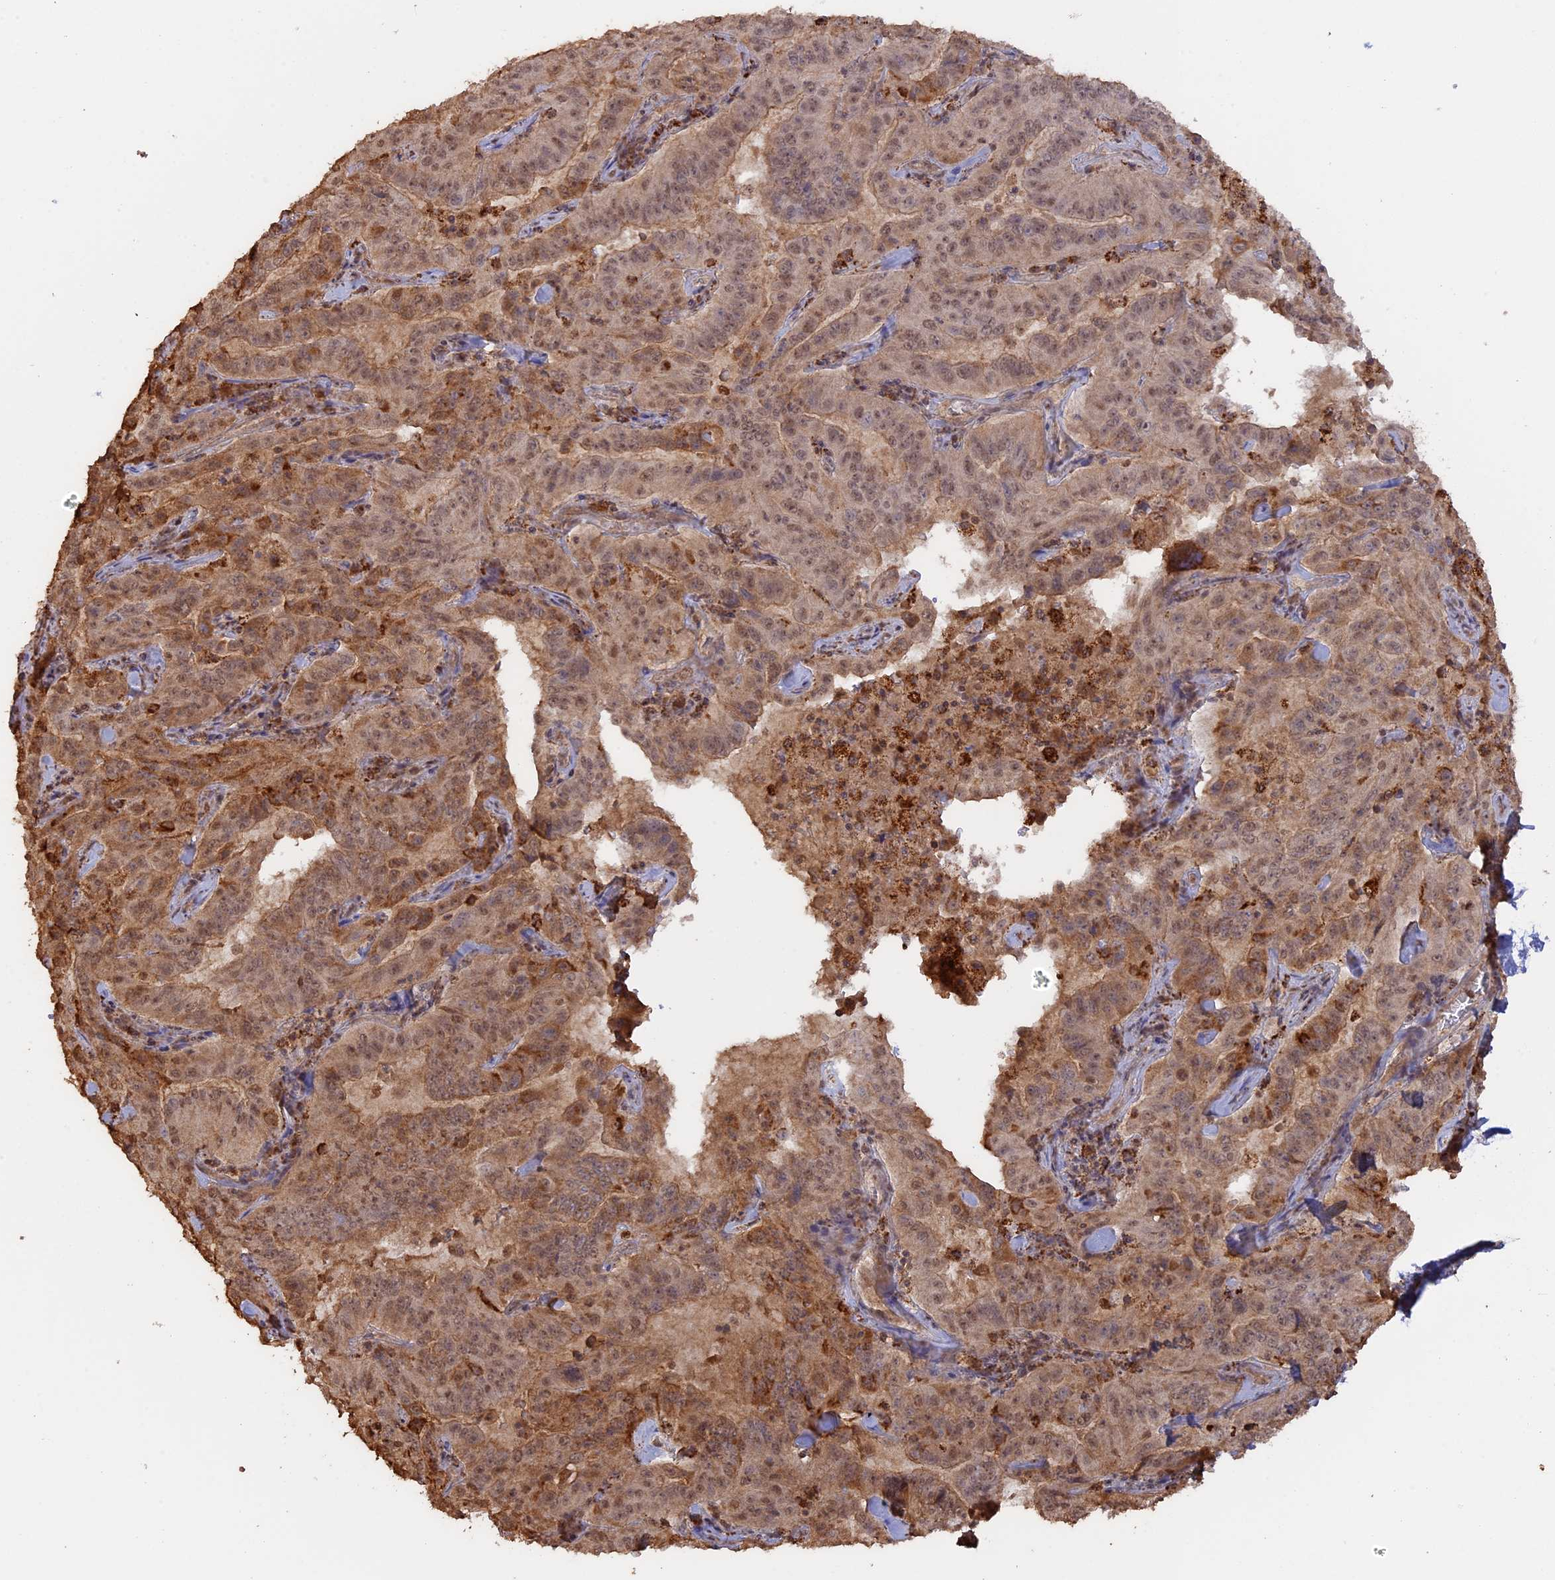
{"staining": {"intensity": "moderate", "quantity": ">75%", "location": "cytoplasmic/membranous,nuclear"}, "tissue": "pancreatic cancer", "cell_type": "Tumor cells", "image_type": "cancer", "snomed": [{"axis": "morphology", "description": "Adenocarcinoma, NOS"}, {"axis": "topography", "description": "Pancreas"}], "caption": "IHC image of pancreatic cancer (adenocarcinoma) stained for a protein (brown), which reveals medium levels of moderate cytoplasmic/membranous and nuclear positivity in about >75% of tumor cells.", "gene": "FAM210B", "patient": {"sex": "male", "age": 63}}